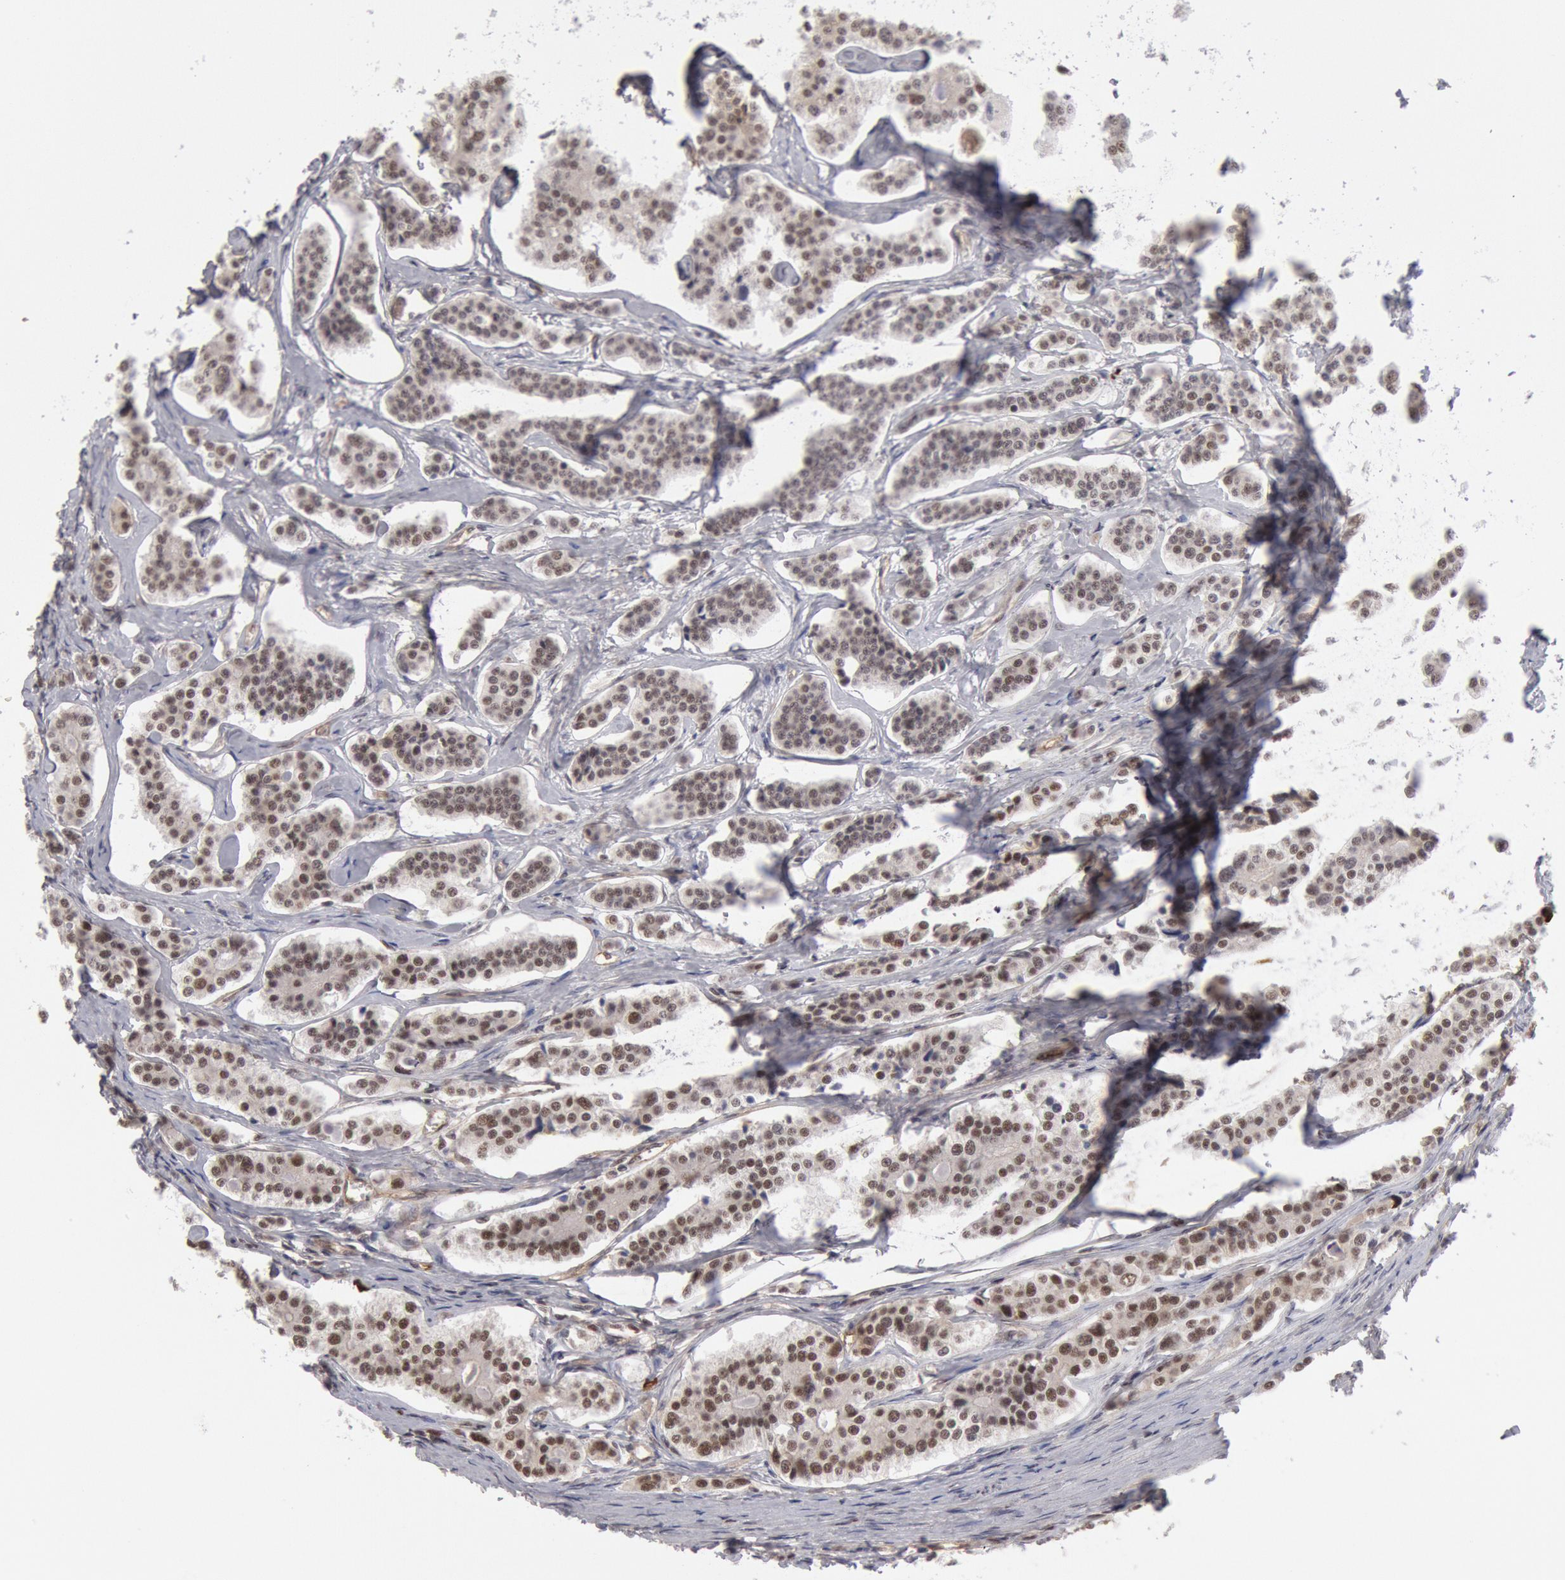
{"staining": {"intensity": "weak", "quantity": "<25%", "location": "nuclear"}, "tissue": "carcinoid", "cell_type": "Tumor cells", "image_type": "cancer", "snomed": [{"axis": "morphology", "description": "Carcinoid, malignant, NOS"}, {"axis": "topography", "description": "Small intestine"}], "caption": "IHC micrograph of neoplastic tissue: malignant carcinoid stained with DAB reveals no significant protein expression in tumor cells. (DAB (3,3'-diaminobenzidine) IHC, high magnification).", "gene": "PPP4R3B", "patient": {"sex": "male", "age": 63}}